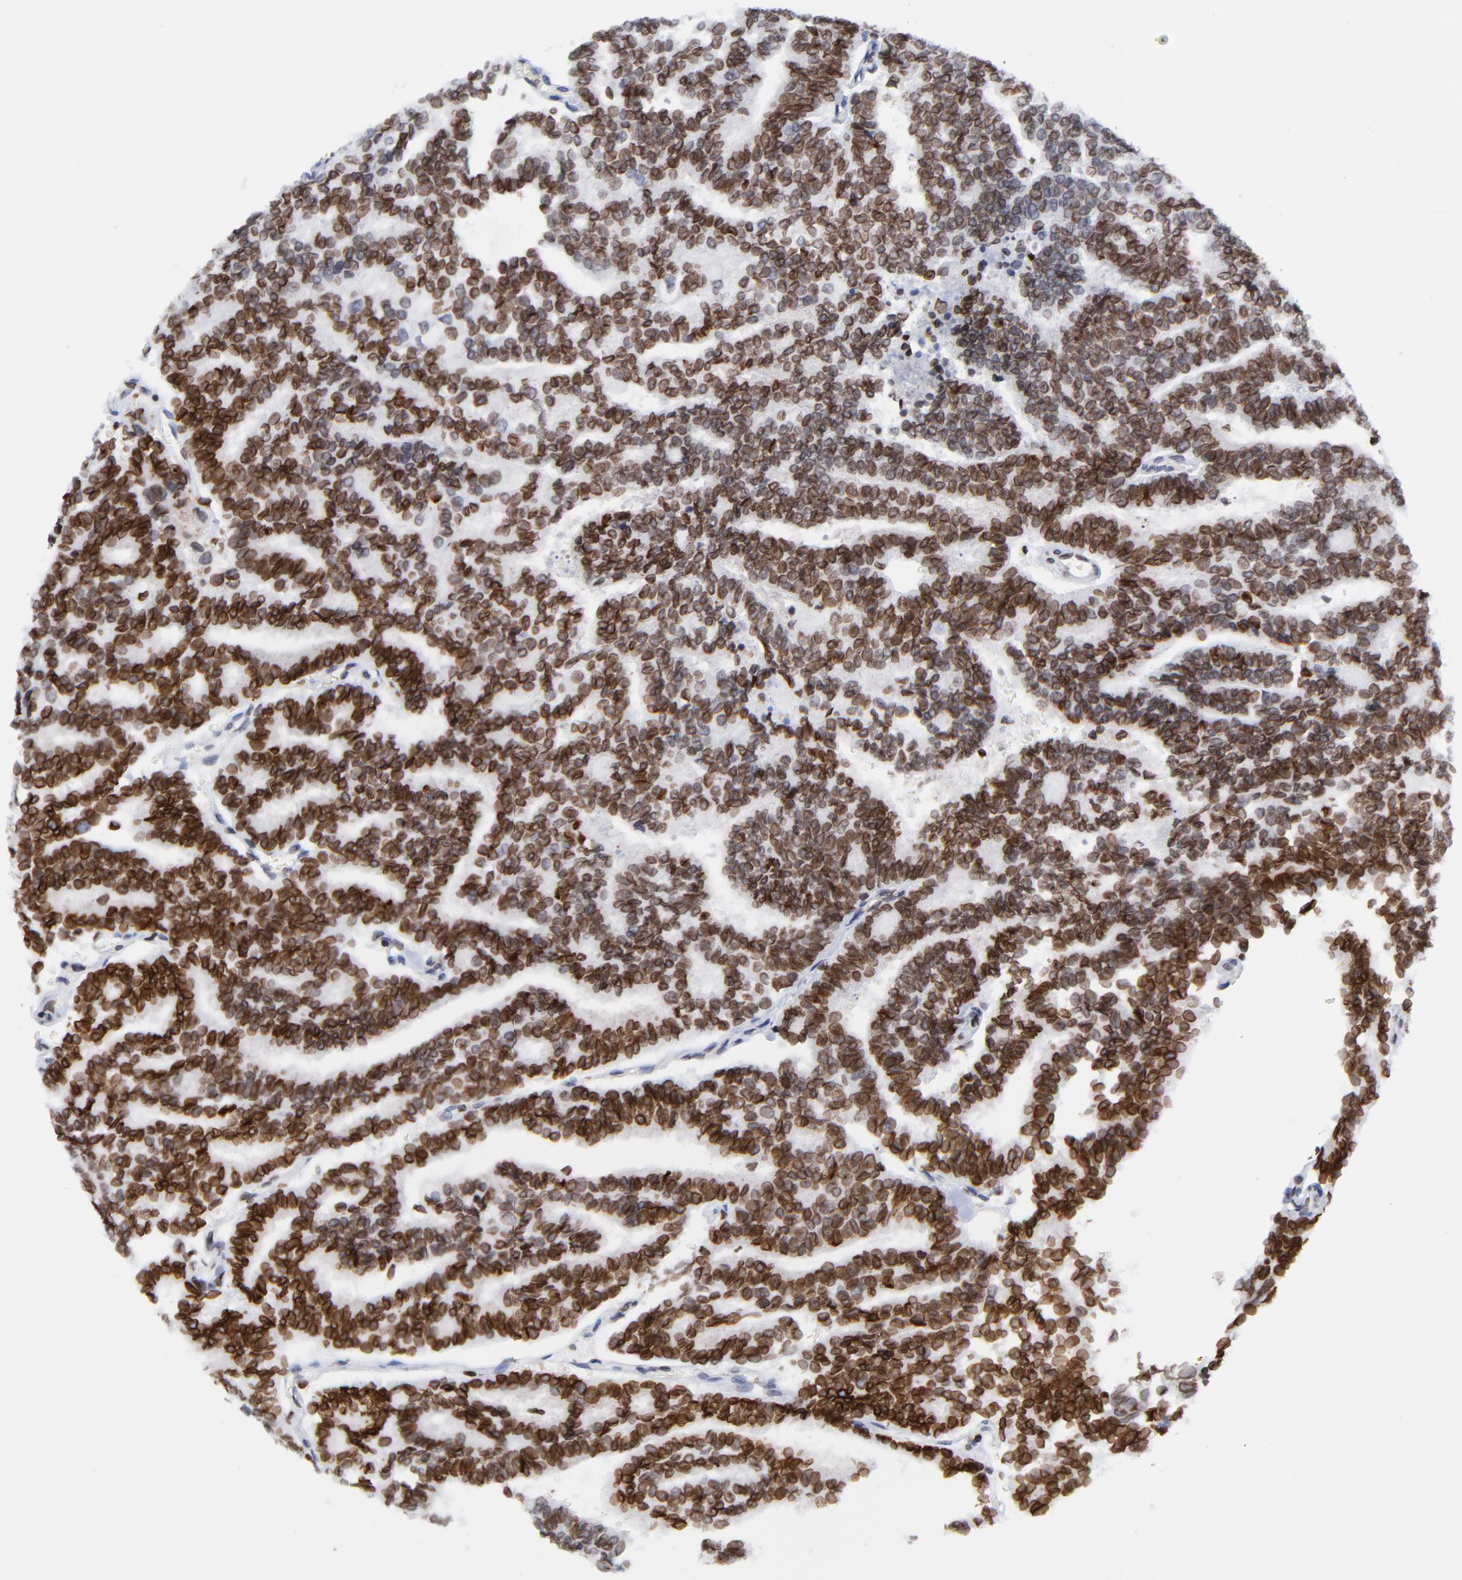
{"staining": {"intensity": "strong", "quantity": ">75%", "location": "cytoplasmic/membranous,nuclear"}, "tissue": "thyroid cancer", "cell_type": "Tumor cells", "image_type": "cancer", "snomed": [{"axis": "morphology", "description": "Papillary adenocarcinoma, NOS"}, {"axis": "topography", "description": "Thyroid gland"}], "caption": "The photomicrograph shows staining of thyroid papillary adenocarcinoma, revealing strong cytoplasmic/membranous and nuclear protein staining (brown color) within tumor cells.", "gene": "THAP7", "patient": {"sex": "female", "age": 35}}